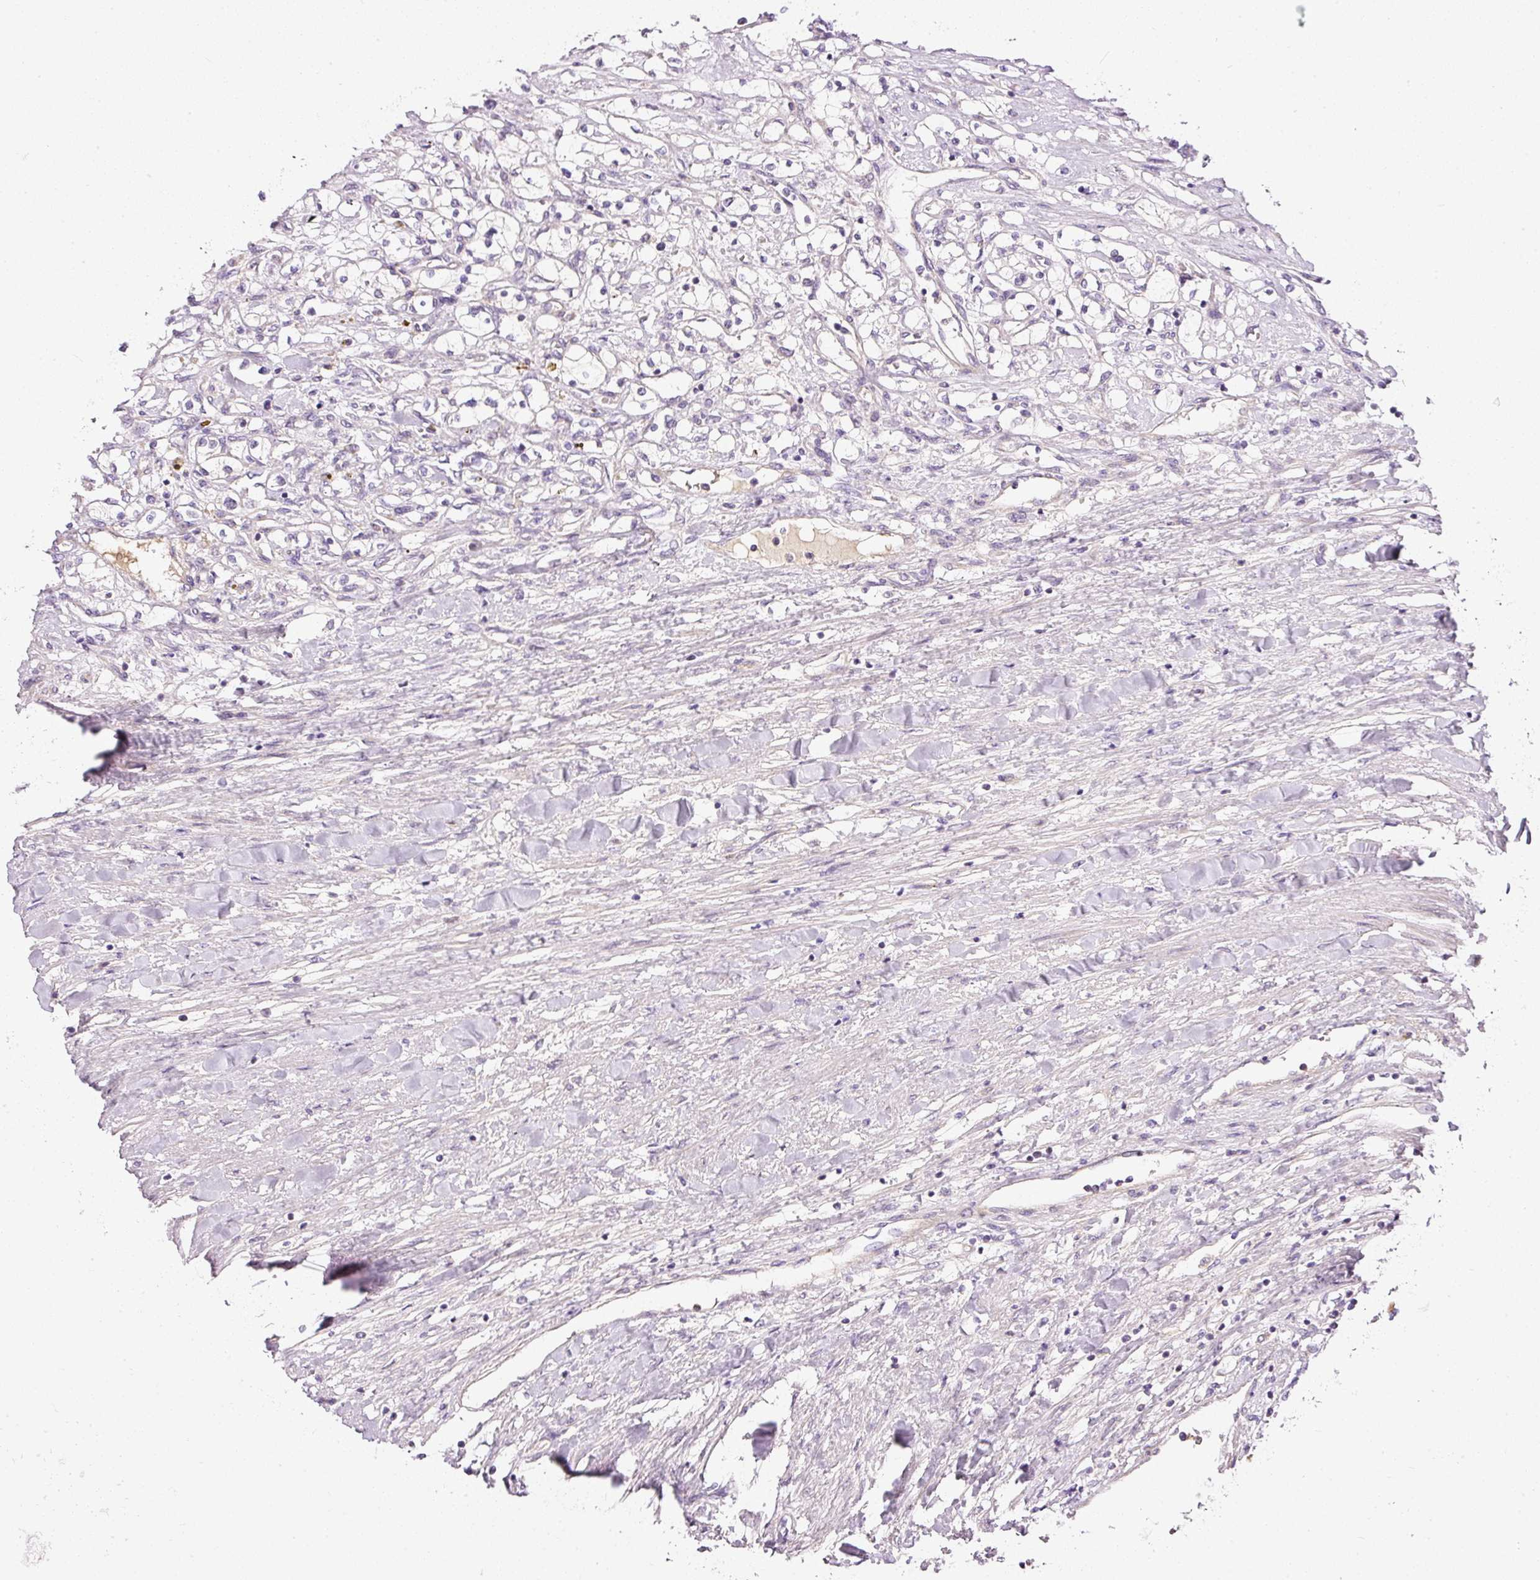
{"staining": {"intensity": "negative", "quantity": "none", "location": "none"}, "tissue": "renal cancer", "cell_type": "Tumor cells", "image_type": "cancer", "snomed": [{"axis": "morphology", "description": "Adenocarcinoma, NOS"}, {"axis": "topography", "description": "Kidney"}], "caption": "Immunohistochemistry (IHC) micrograph of human renal cancer (adenocarcinoma) stained for a protein (brown), which demonstrates no staining in tumor cells.", "gene": "KPNA5", "patient": {"sex": "male", "age": 68}}